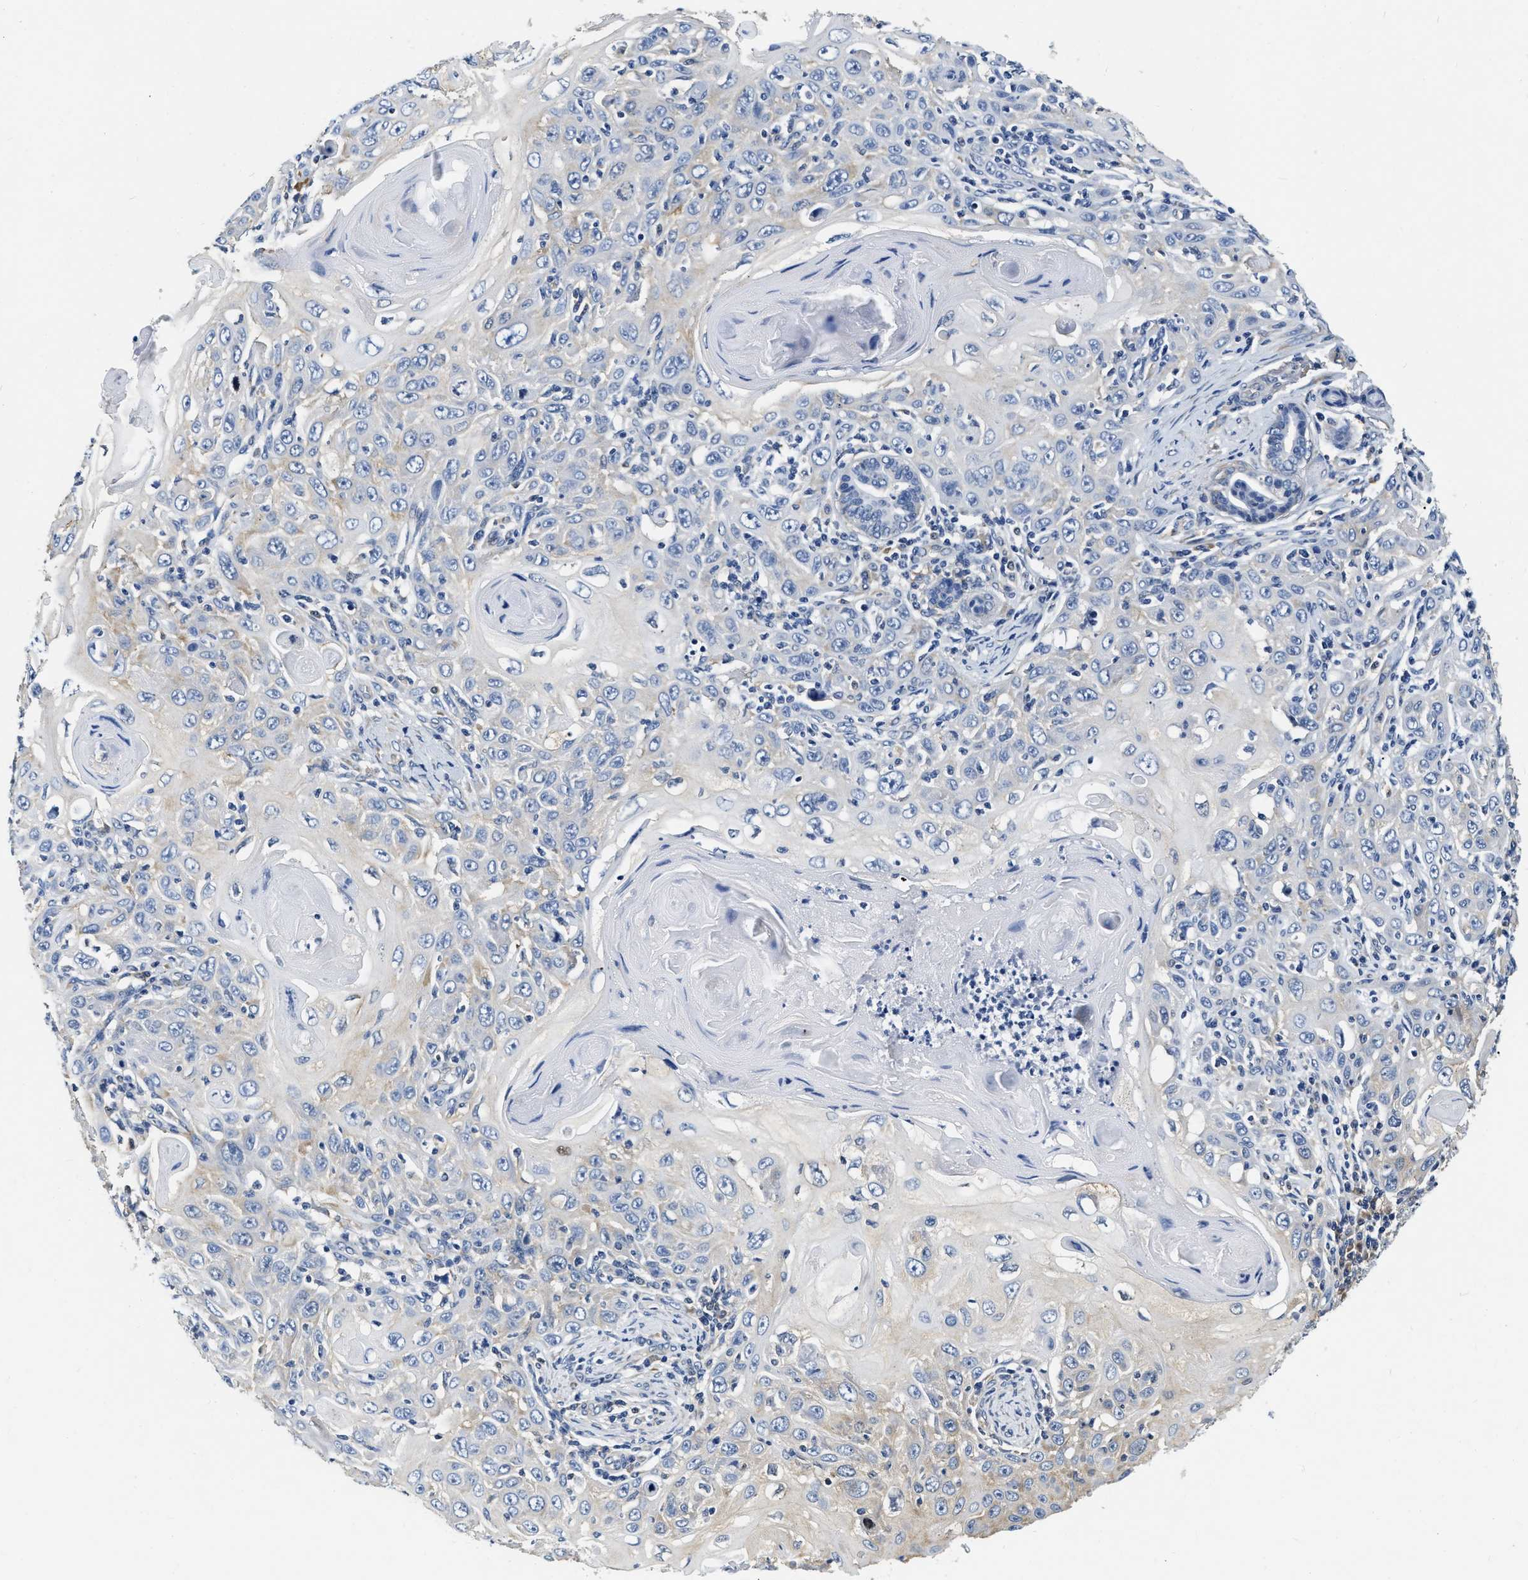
{"staining": {"intensity": "negative", "quantity": "none", "location": "none"}, "tissue": "skin cancer", "cell_type": "Tumor cells", "image_type": "cancer", "snomed": [{"axis": "morphology", "description": "Squamous cell carcinoma, NOS"}, {"axis": "topography", "description": "Skin"}], "caption": "The micrograph demonstrates no staining of tumor cells in skin cancer.", "gene": "EIF2AK2", "patient": {"sex": "female", "age": 88}}